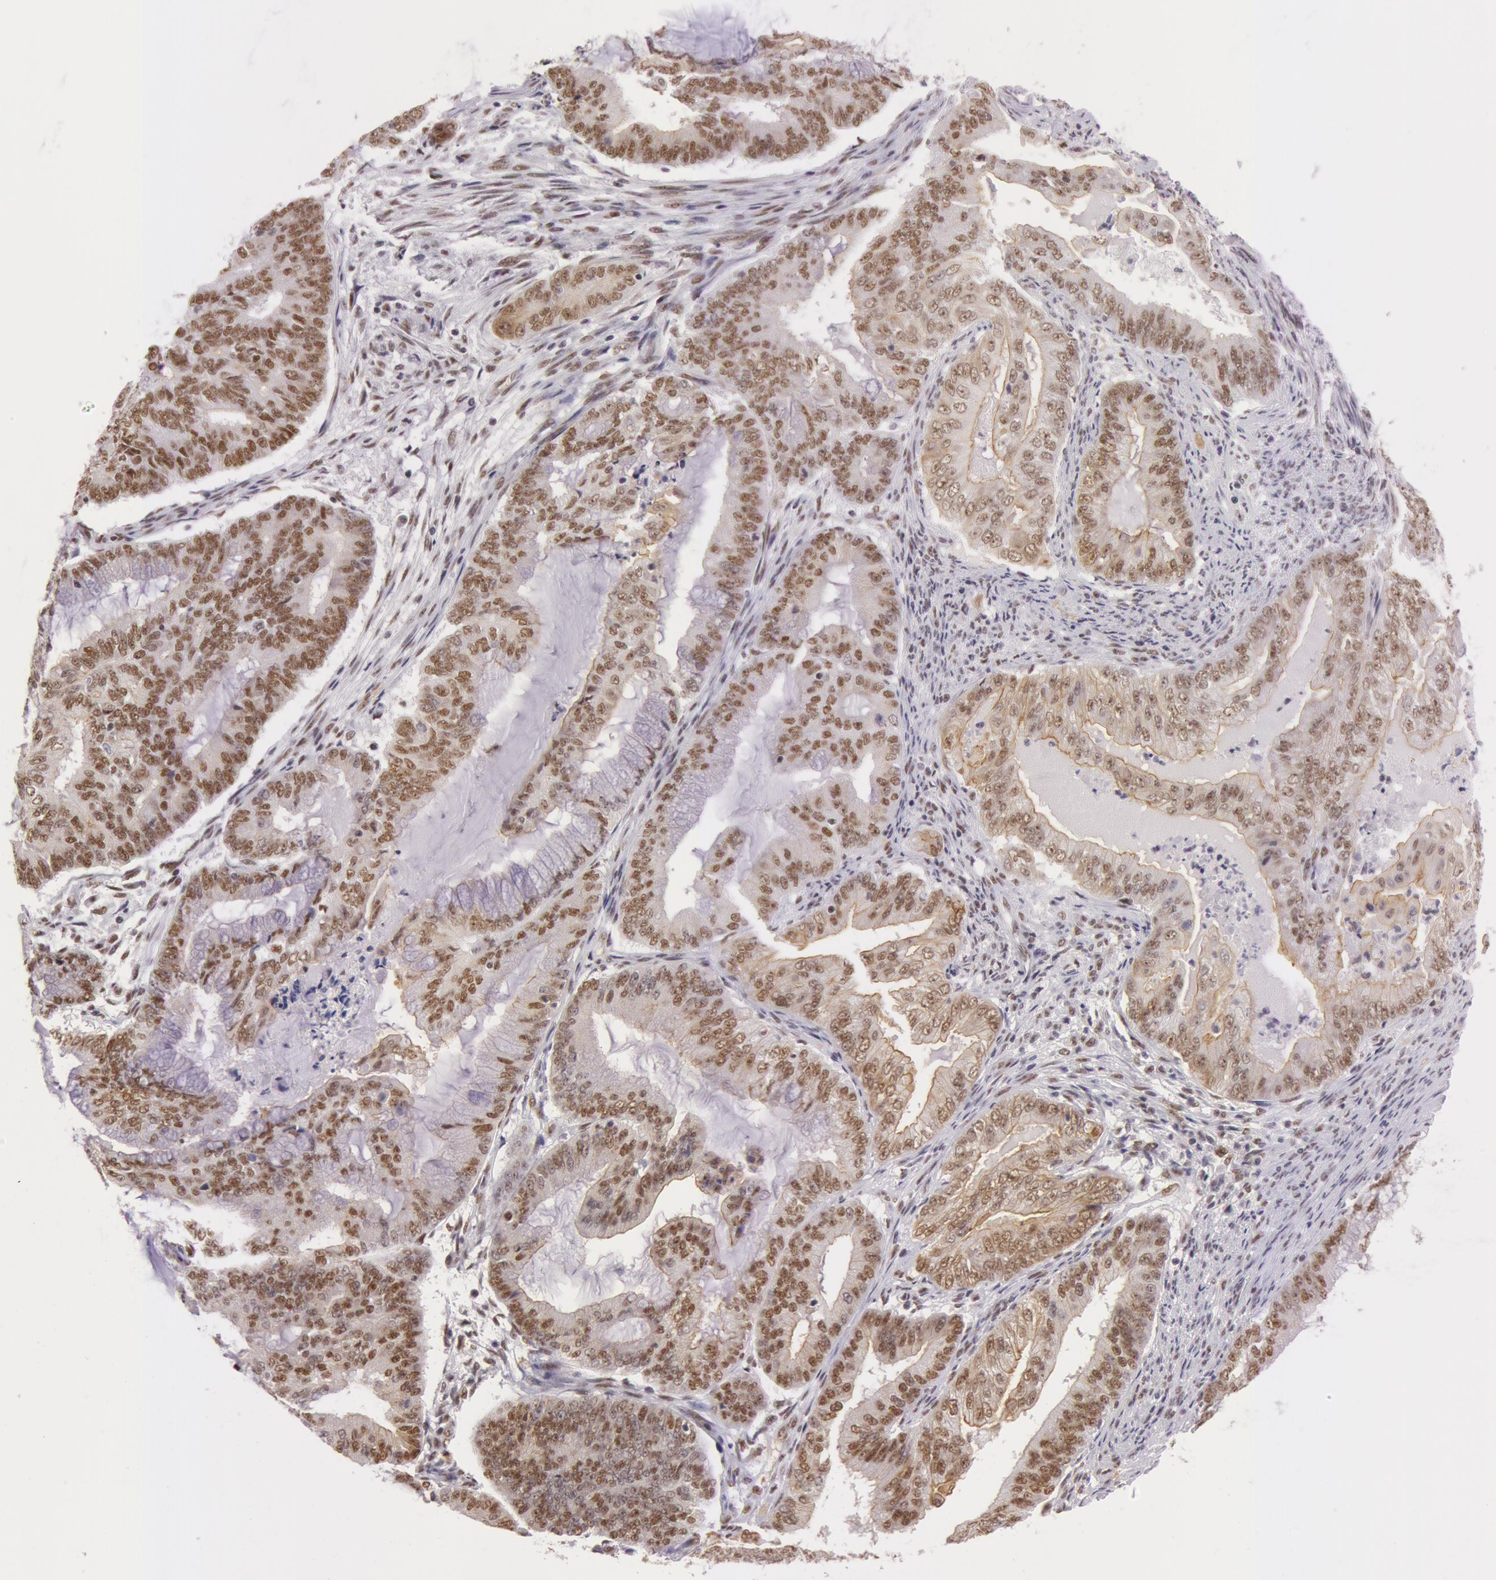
{"staining": {"intensity": "moderate", "quantity": "25%-75%", "location": "nuclear"}, "tissue": "endometrial cancer", "cell_type": "Tumor cells", "image_type": "cancer", "snomed": [{"axis": "morphology", "description": "Adenocarcinoma, NOS"}, {"axis": "topography", "description": "Endometrium"}], "caption": "Human endometrial adenocarcinoma stained with a protein marker demonstrates moderate staining in tumor cells.", "gene": "NBN", "patient": {"sex": "female", "age": 63}}